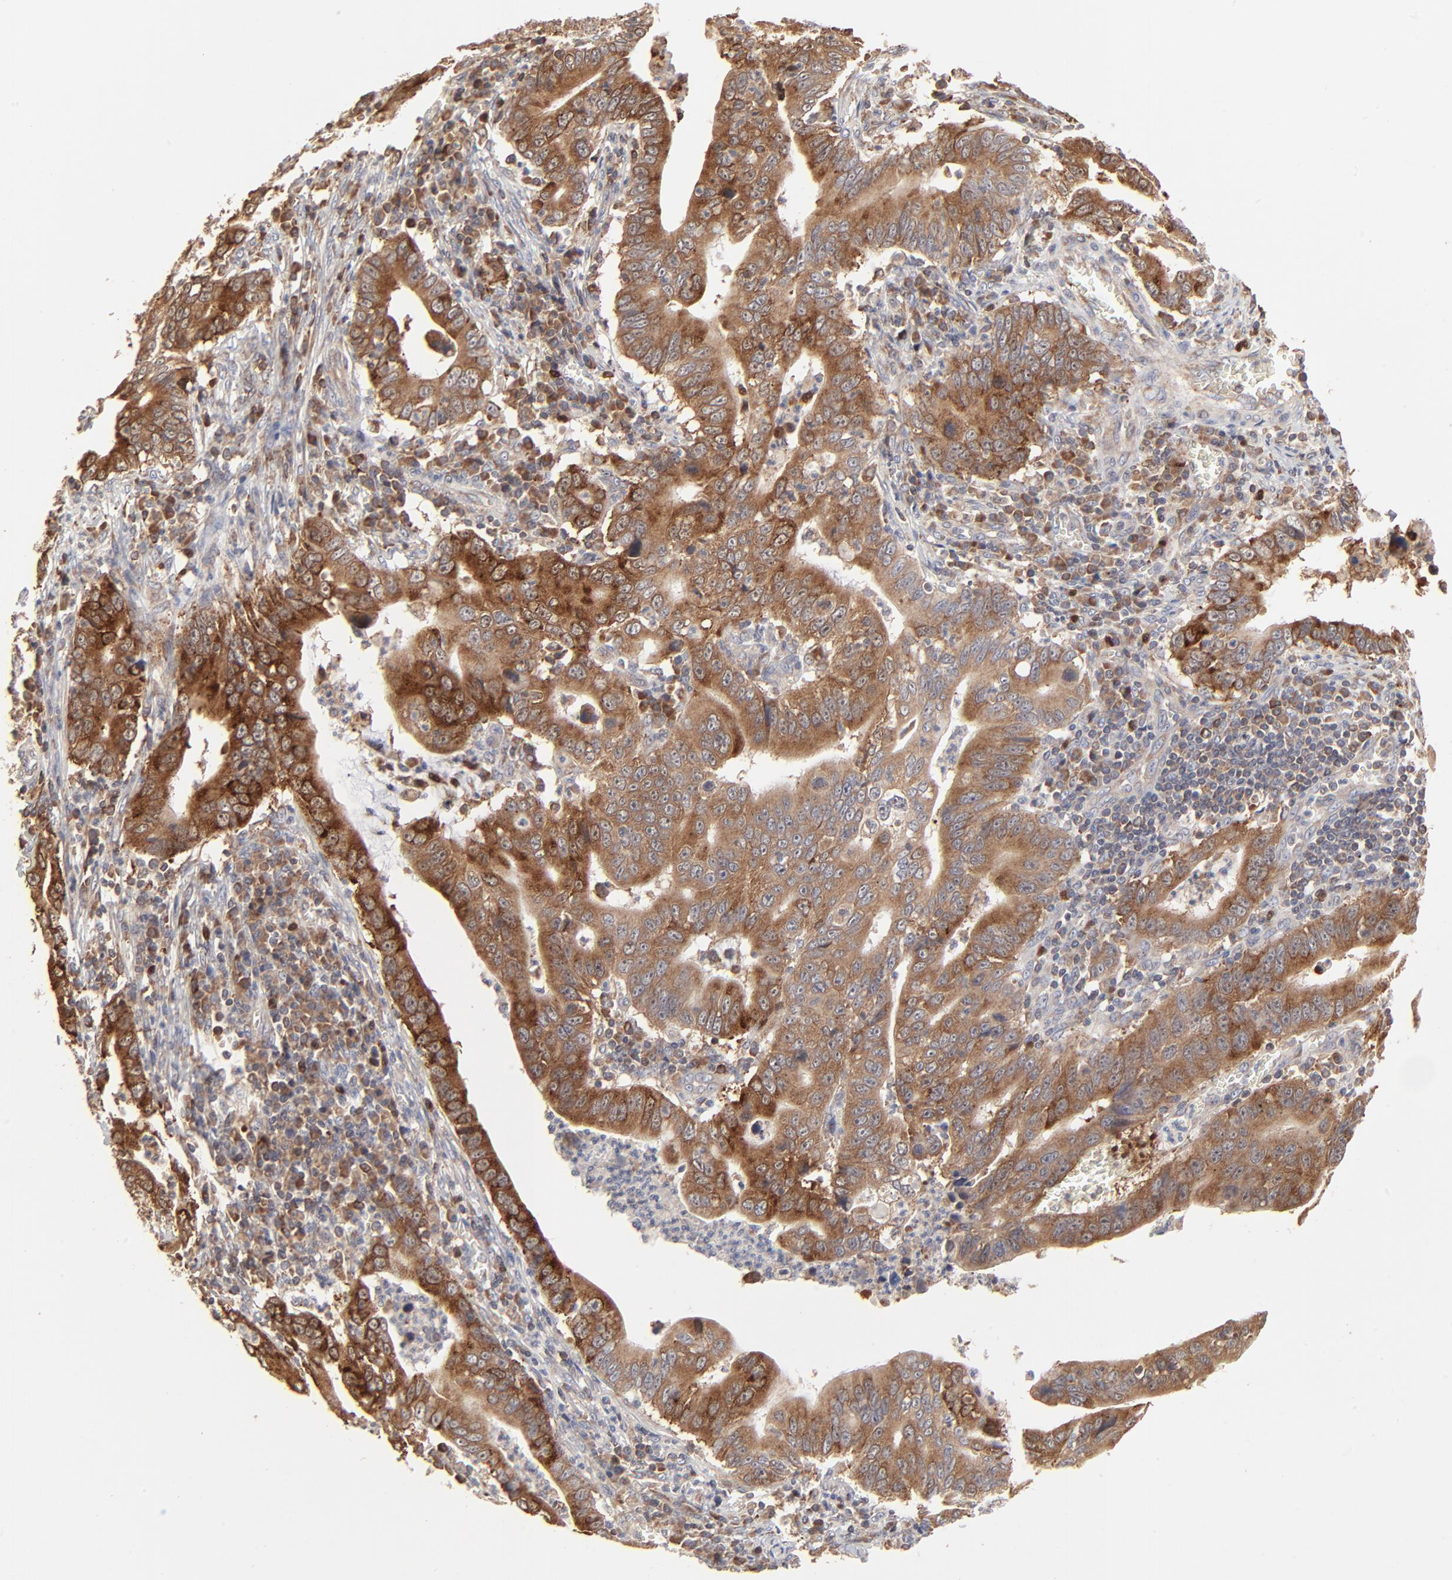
{"staining": {"intensity": "strong", "quantity": ">75%", "location": "cytoplasmic/membranous"}, "tissue": "stomach cancer", "cell_type": "Tumor cells", "image_type": "cancer", "snomed": [{"axis": "morphology", "description": "Adenocarcinoma, NOS"}, {"axis": "topography", "description": "Stomach, upper"}], "caption": "The micrograph reveals staining of stomach cancer, revealing strong cytoplasmic/membranous protein staining (brown color) within tumor cells.", "gene": "RNF213", "patient": {"sex": "male", "age": 63}}